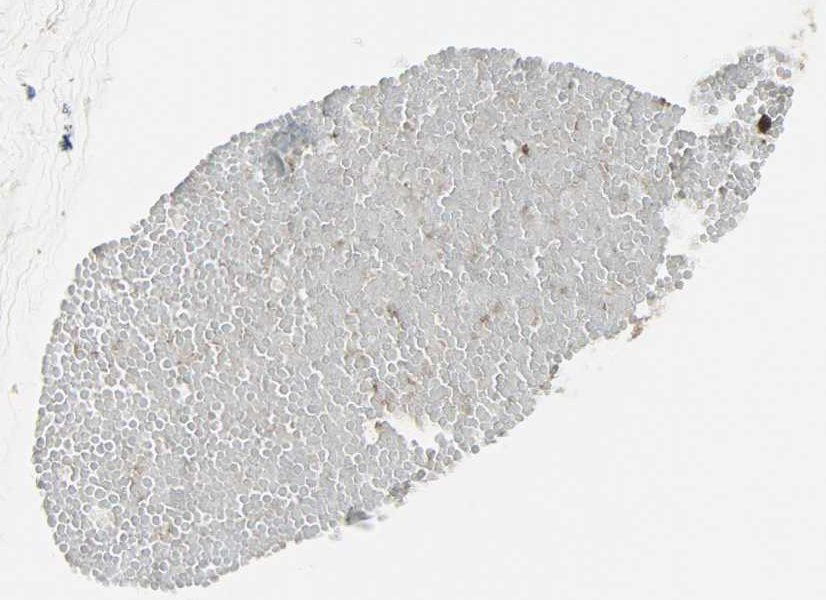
{"staining": {"intensity": "negative", "quantity": "none", "location": "none"}, "tissue": "ovarian cancer", "cell_type": "Tumor cells", "image_type": "cancer", "snomed": [{"axis": "morphology", "description": "Cystadenocarcinoma, mucinous, NOS"}, {"axis": "topography", "description": "Ovary"}], "caption": "Tumor cells show no significant staining in ovarian cancer.", "gene": "LDHB", "patient": {"sex": "female", "age": 39}}